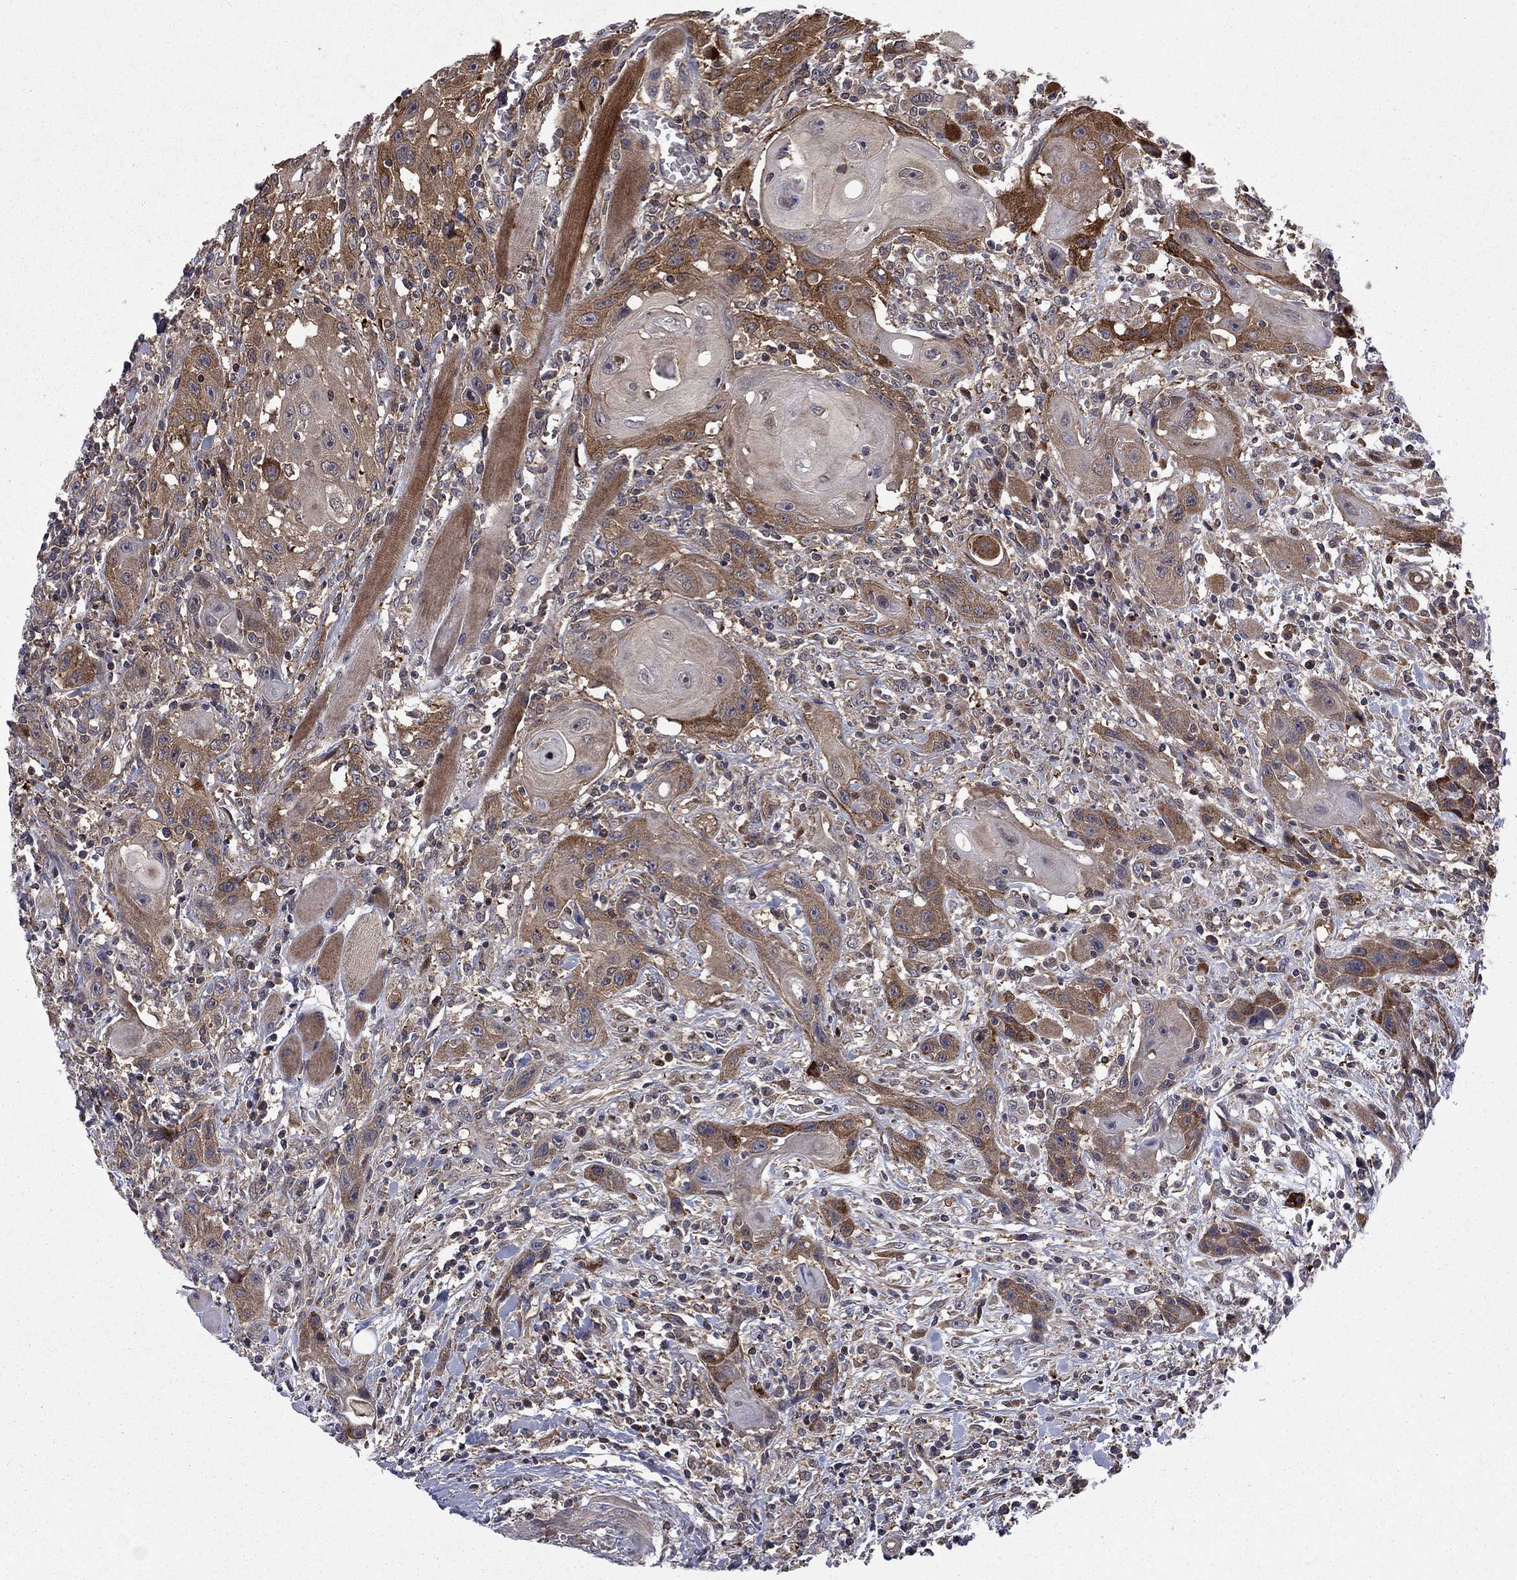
{"staining": {"intensity": "moderate", "quantity": "25%-75%", "location": "cytoplasmic/membranous"}, "tissue": "head and neck cancer", "cell_type": "Tumor cells", "image_type": "cancer", "snomed": [{"axis": "morphology", "description": "Normal tissue, NOS"}, {"axis": "morphology", "description": "Squamous cell carcinoma, NOS"}, {"axis": "topography", "description": "Oral tissue"}, {"axis": "topography", "description": "Head-Neck"}], "caption": "Protein expression by IHC reveals moderate cytoplasmic/membranous expression in about 25%-75% of tumor cells in head and neck squamous cell carcinoma.", "gene": "HDAC4", "patient": {"sex": "male", "age": 71}}